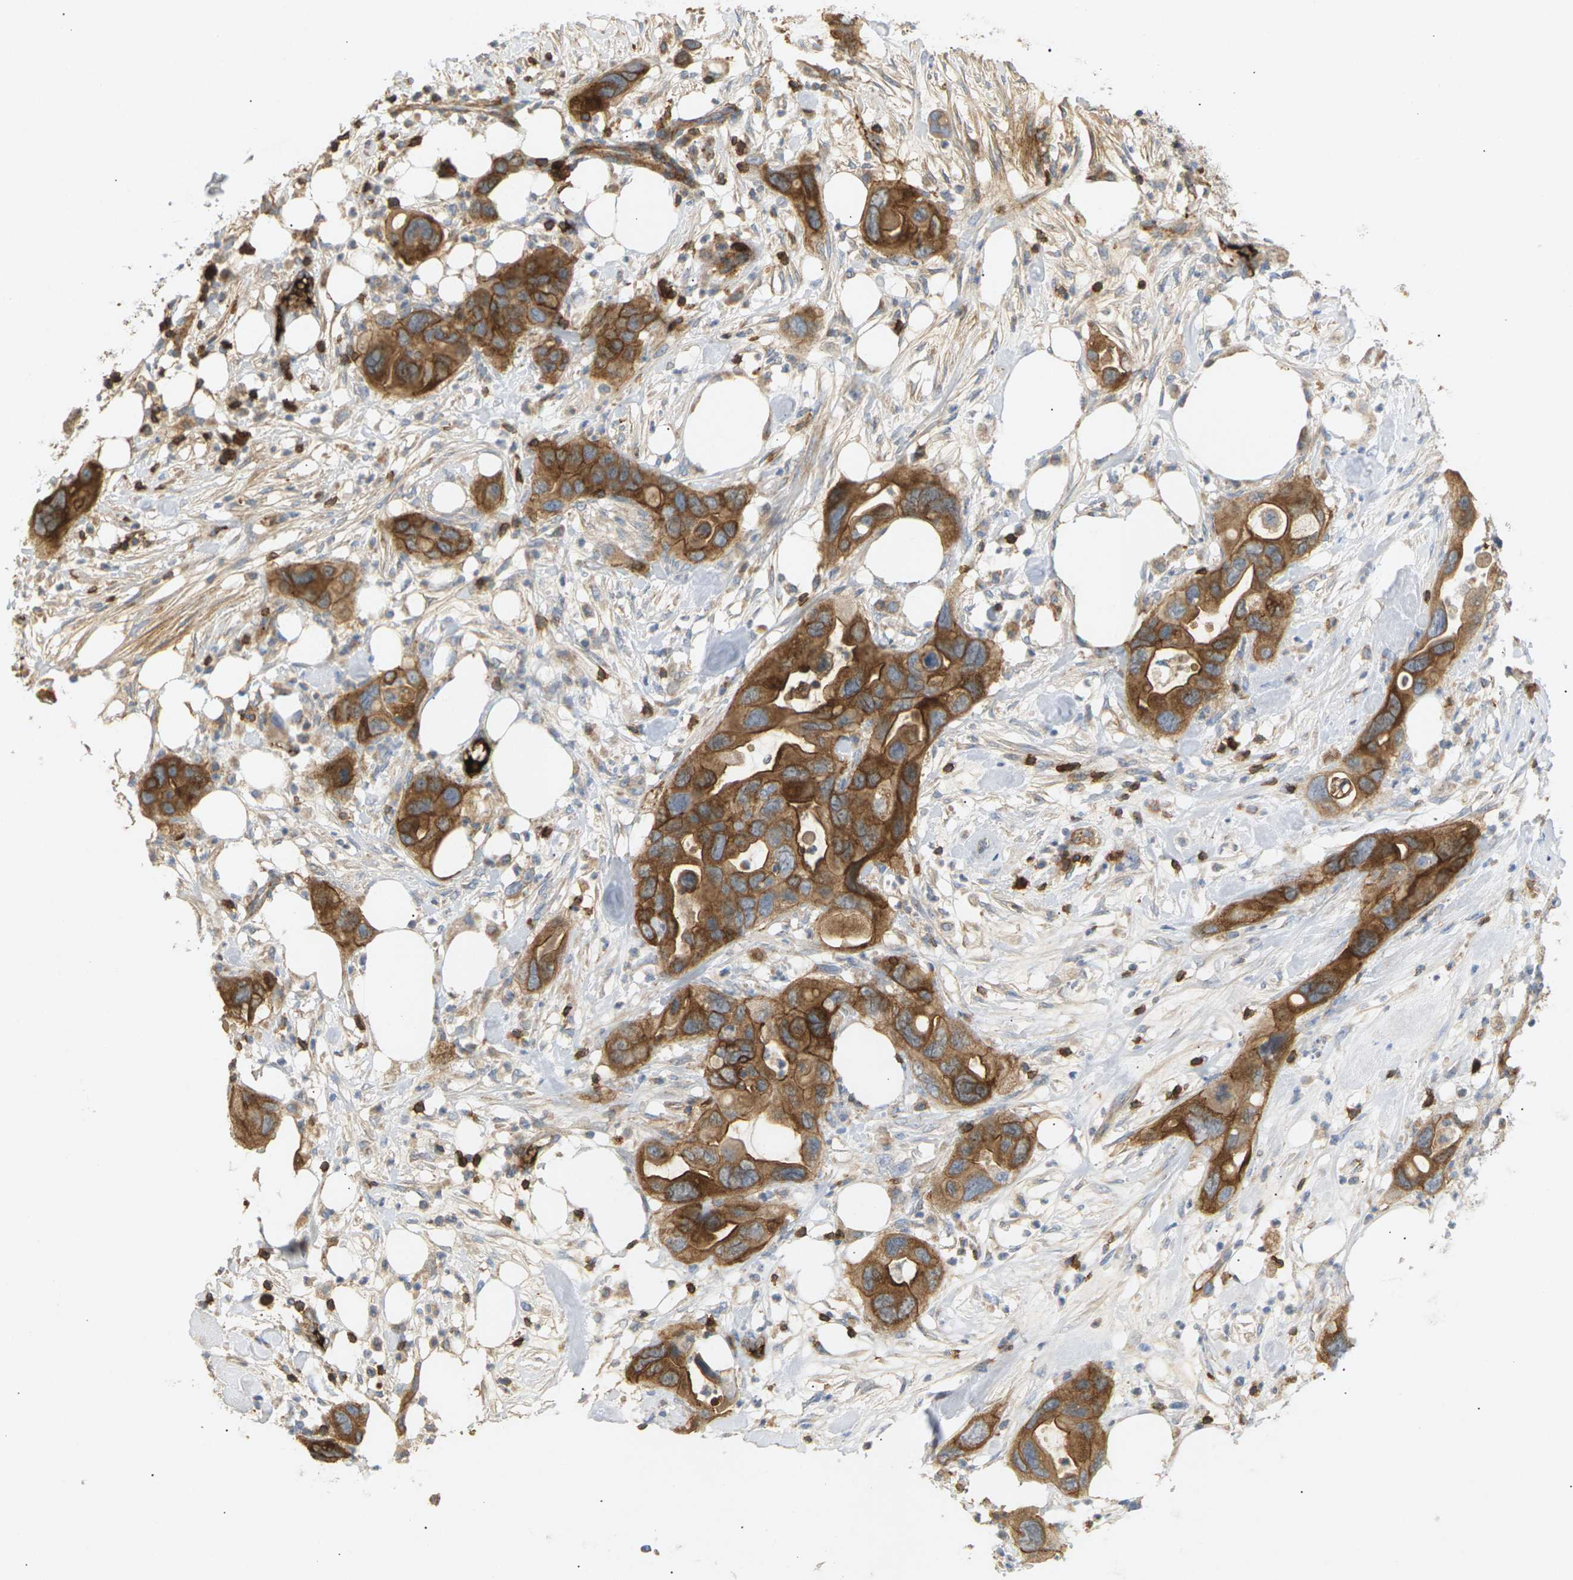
{"staining": {"intensity": "moderate", "quantity": ">75%", "location": "cytoplasmic/membranous"}, "tissue": "pancreatic cancer", "cell_type": "Tumor cells", "image_type": "cancer", "snomed": [{"axis": "morphology", "description": "Adenocarcinoma, NOS"}, {"axis": "topography", "description": "Pancreas"}], "caption": "An image of human pancreatic cancer (adenocarcinoma) stained for a protein exhibits moderate cytoplasmic/membranous brown staining in tumor cells.", "gene": "LIME1", "patient": {"sex": "female", "age": 71}}